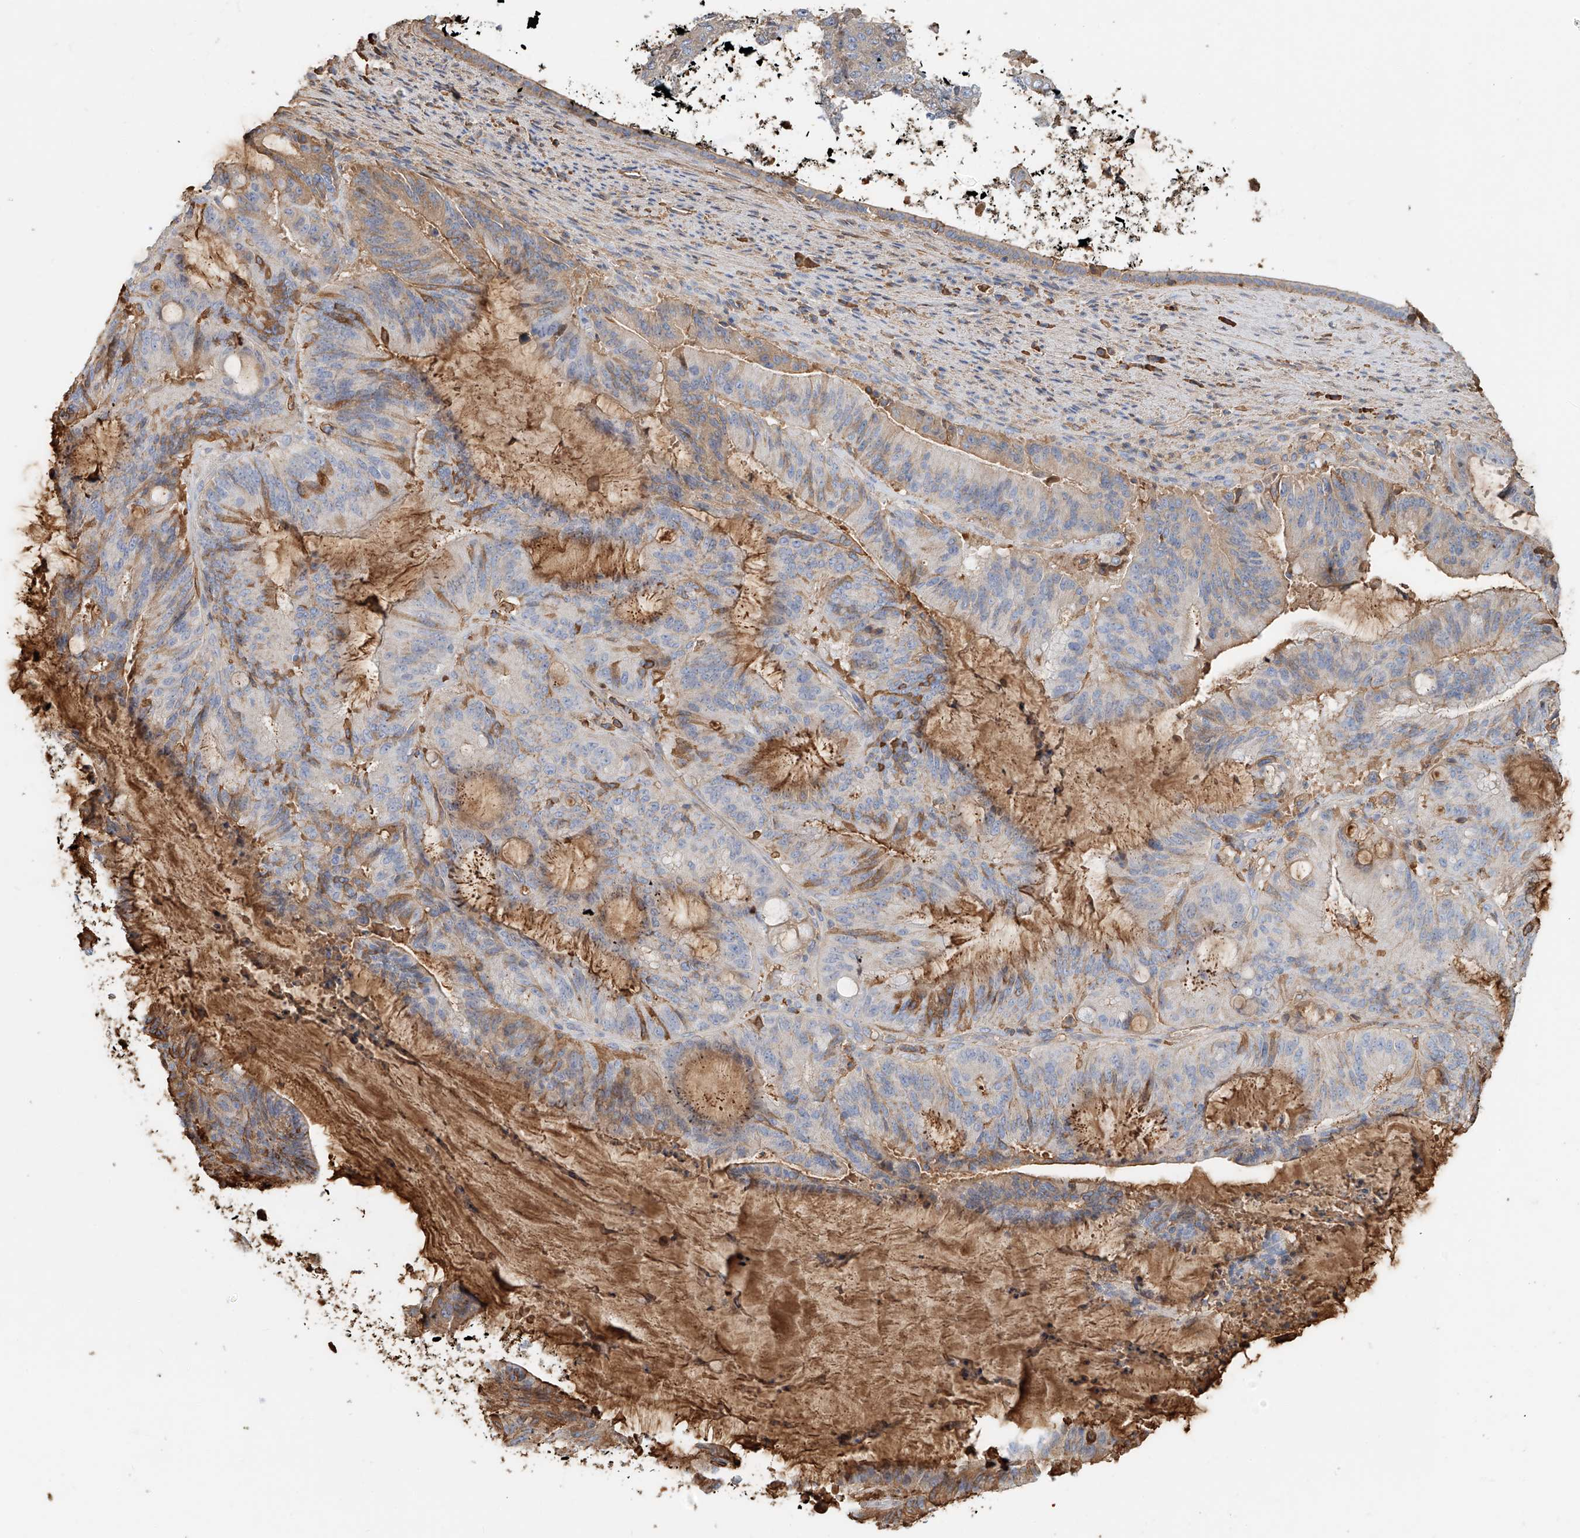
{"staining": {"intensity": "weak", "quantity": "<25%", "location": "cytoplasmic/membranous"}, "tissue": "liver cancer", "cell_type": "Tumor cells", "image_type": "cancer", "snomed": [{"axis": "morphology", "description": "Normal tissue, NOS"}, {"axis": "morphology", "description": "Cholangiocarcinoma"}, {"axis": "topography", "description": "Liver"}, {"axis": "topography", "description": "Peripheral nerve tissue"}], "caption": "A high-resolution image shows immunohistochemistry (IHC) staining of liver cancer, which displays no significant staining in tumor cells.", "gene": "ZFP30", "patient": {"sex": "female", "age": 73}}